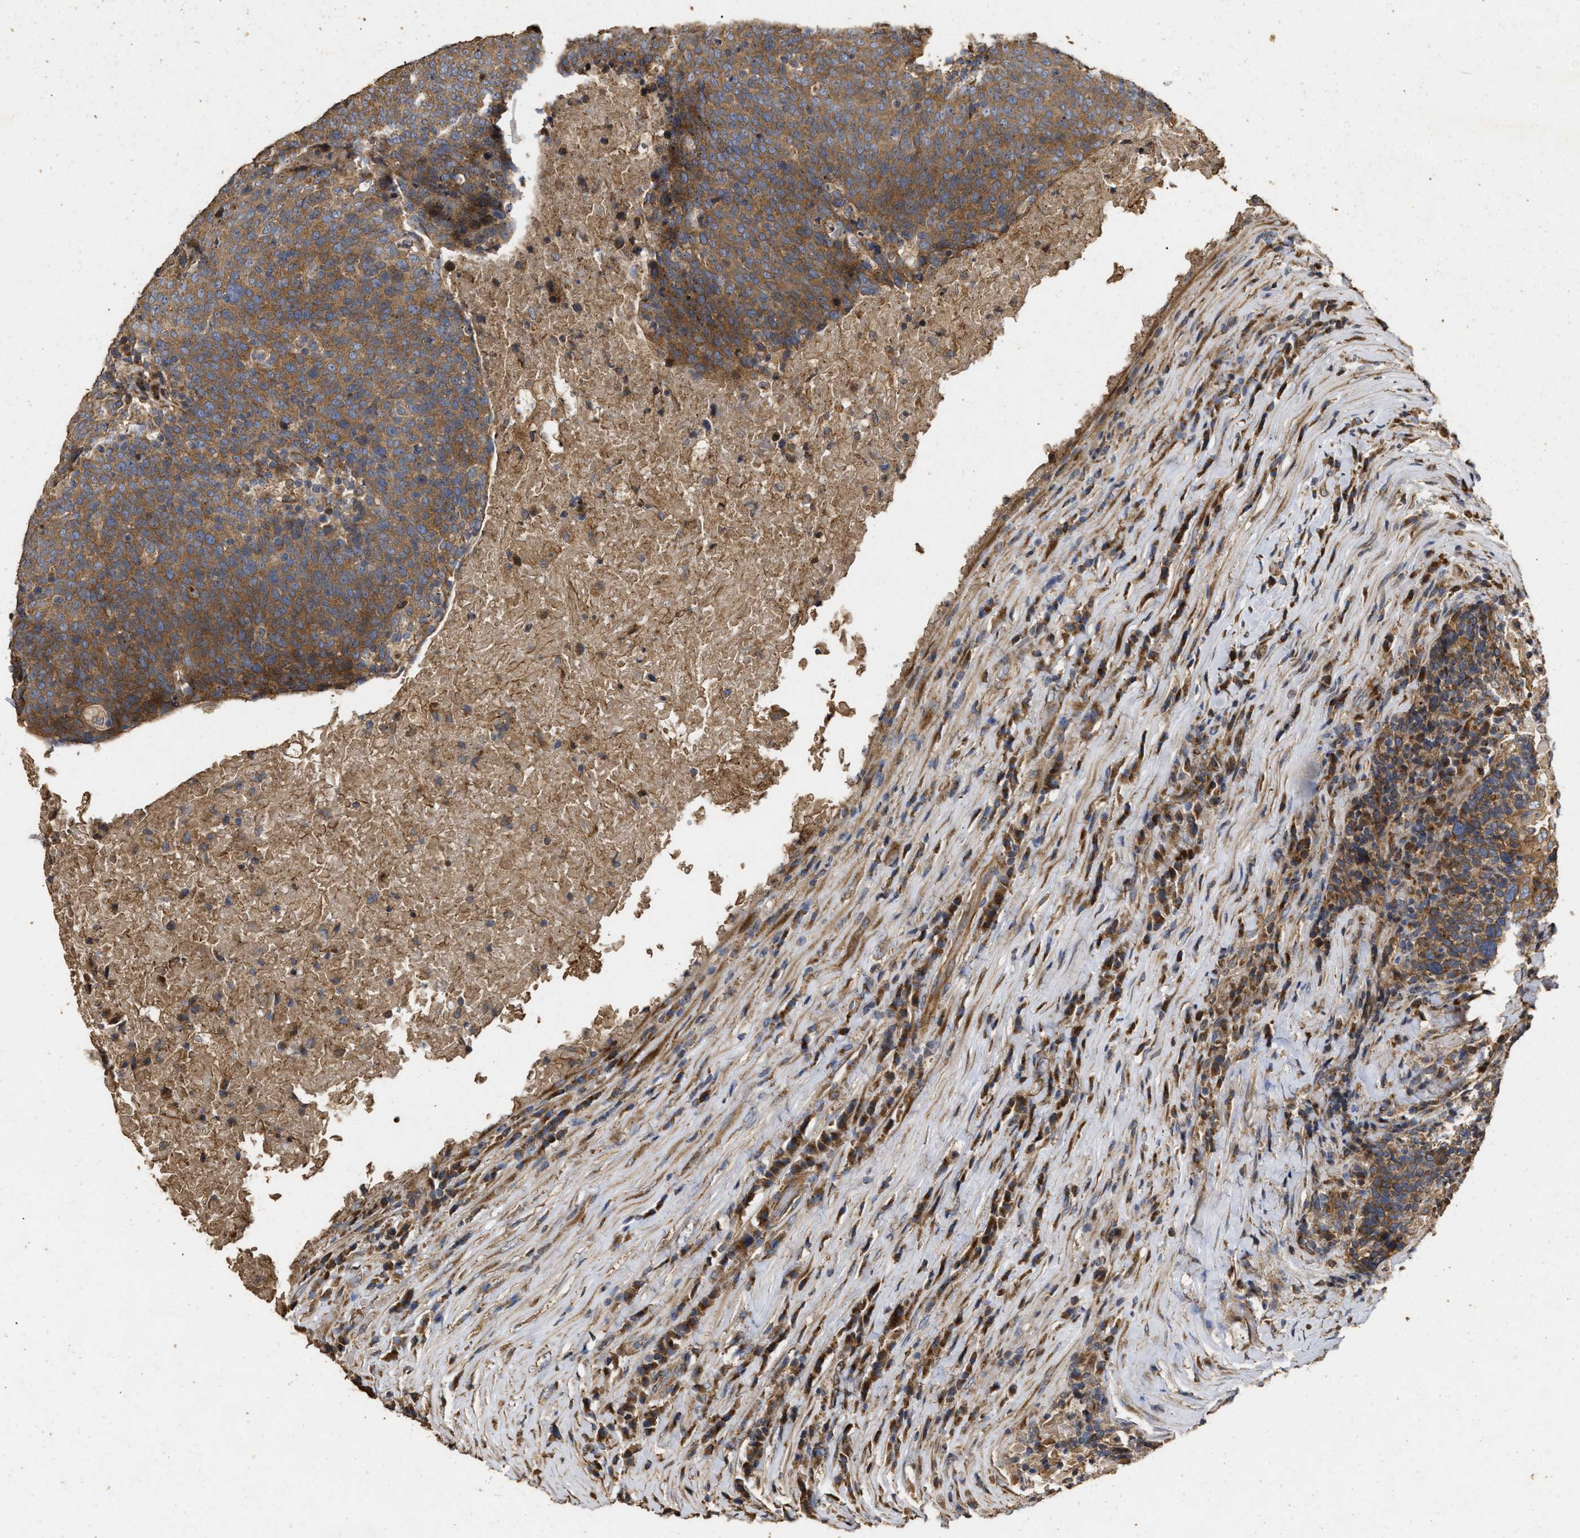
{"staining": {"intensity": "moderate", "quantity": ">75%", "location": "cytoplasmic/membranous"}, "tissue": "head and neck cancer", "cell_type": "Tumor cells", "image_type": "cancer", "snomed": [{"axis": "morphology", "description": "Squamous cell carcinoma, NOS"}, {"axis": "morphology", "description": "Squamous cell carcinoma, metastatic, NOS"}, {"axis": "topography", "description": "Lymph node"}, {"axis": "topography", "description": "Head-Neck"}], "caption": "Immunohistochemical staining of head and neck squamous cell carcinoma reveals medium levels of moderate cytoplasmic/membranous protein positivity in approximately >75% of tumor cells.", "gene": "NAV1", "patient": {"sex": "male", "age": 62}}